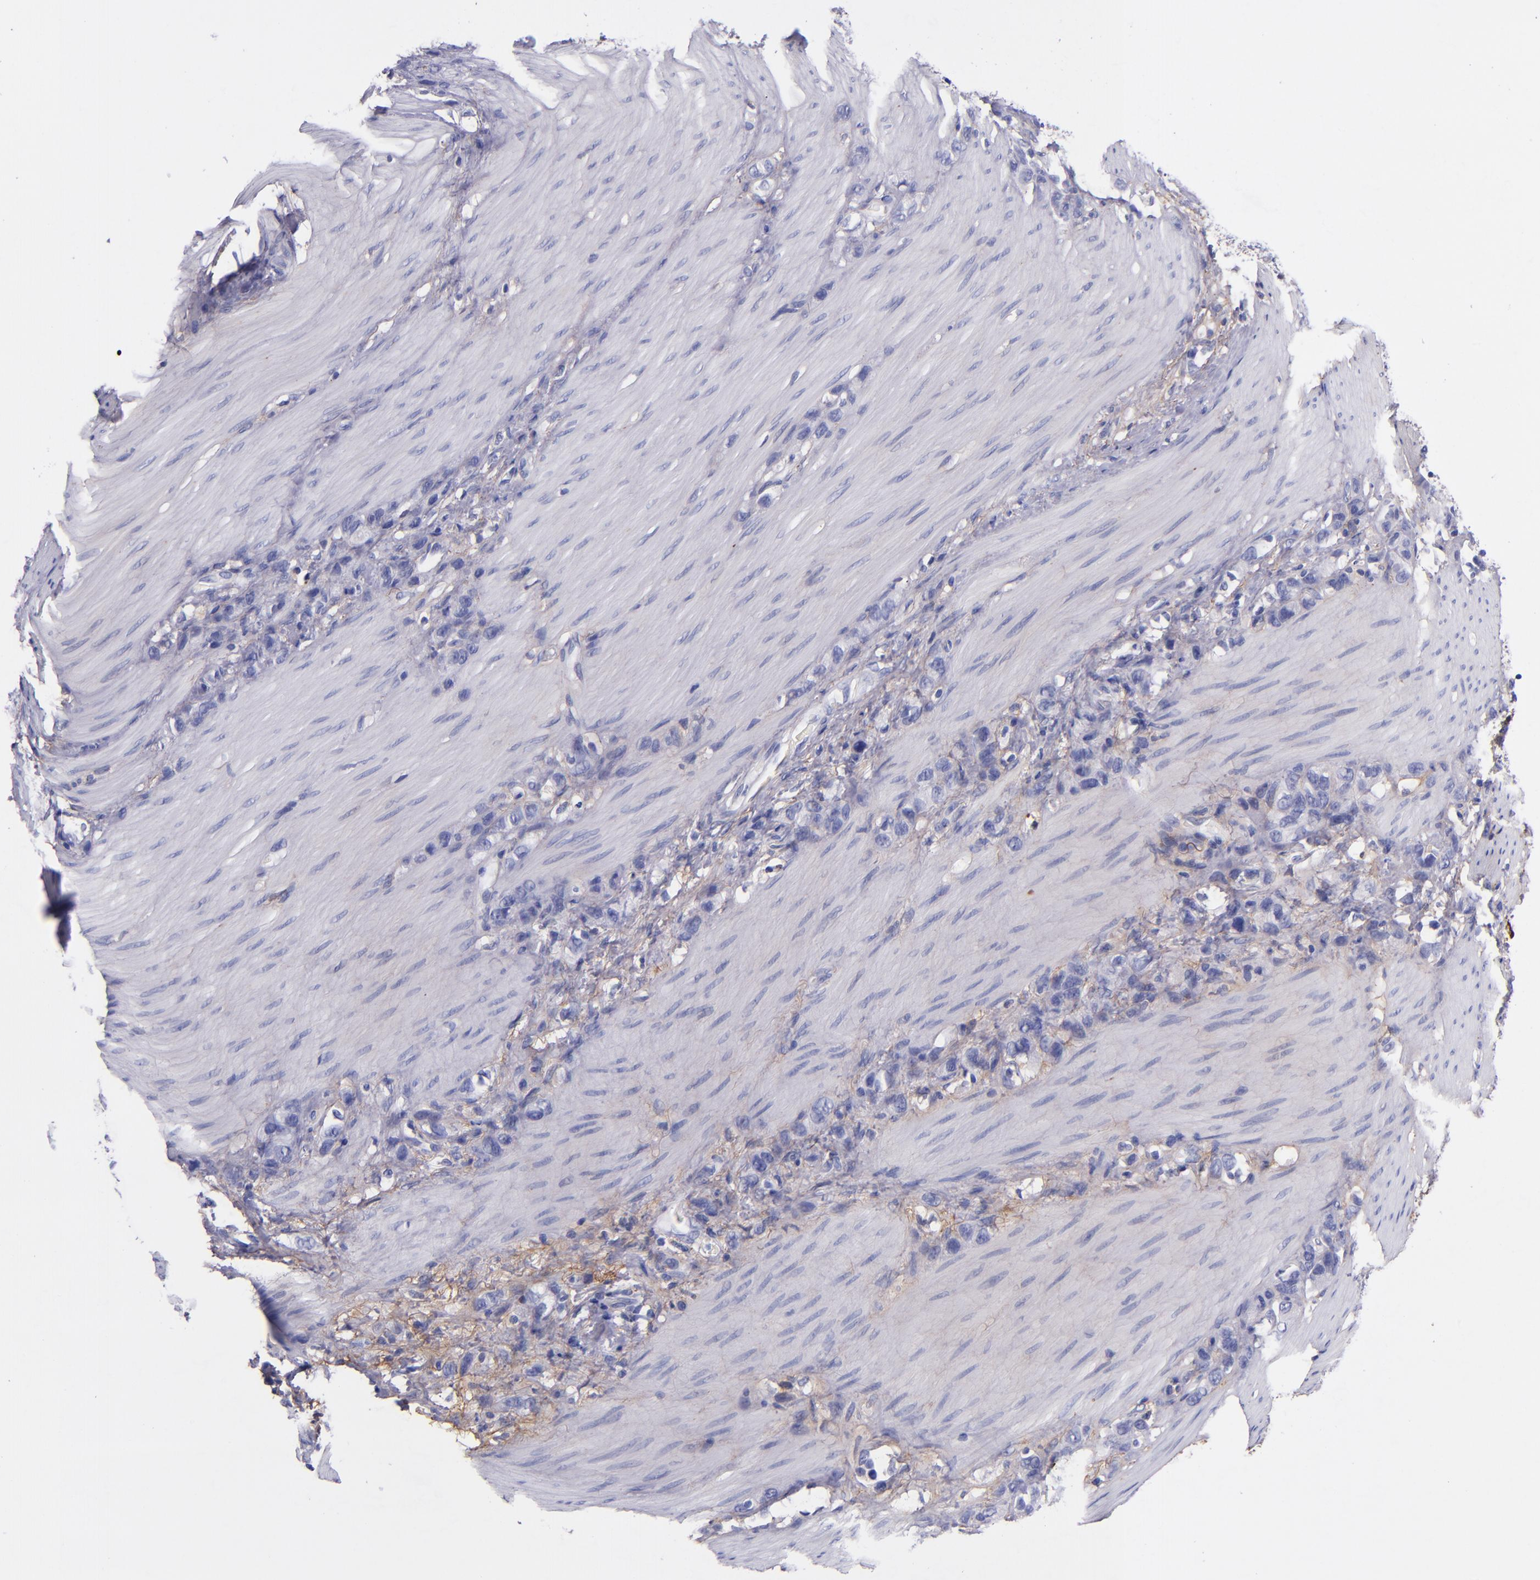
{"staining": {"intensity": "negative", "quantity": "none", "location": "none"}, "tissue": "stomach cancer", "cell_type": "Tumor cells", "image_type": "cancer", "snomed": [{"axis": "morphology", "description": "Normal tissue, NOS"}, {"axis": "morphology", "description": "Adenocarcinoma, NOS"}, {"axis": "morphology", "description": "Adenocarcinoma, High grade"}, {"axis": "topography", "description": "Stomach, upper"}, {"axis": "topography", "description": "Stomach"}], "caption": "This is a micrograph of immunohistochemistry staining of stomach adenocarcinoma, which shows no expression in tumor cells.", "gene": "IVL", "patient": {"sex": "female", "age": 65}}